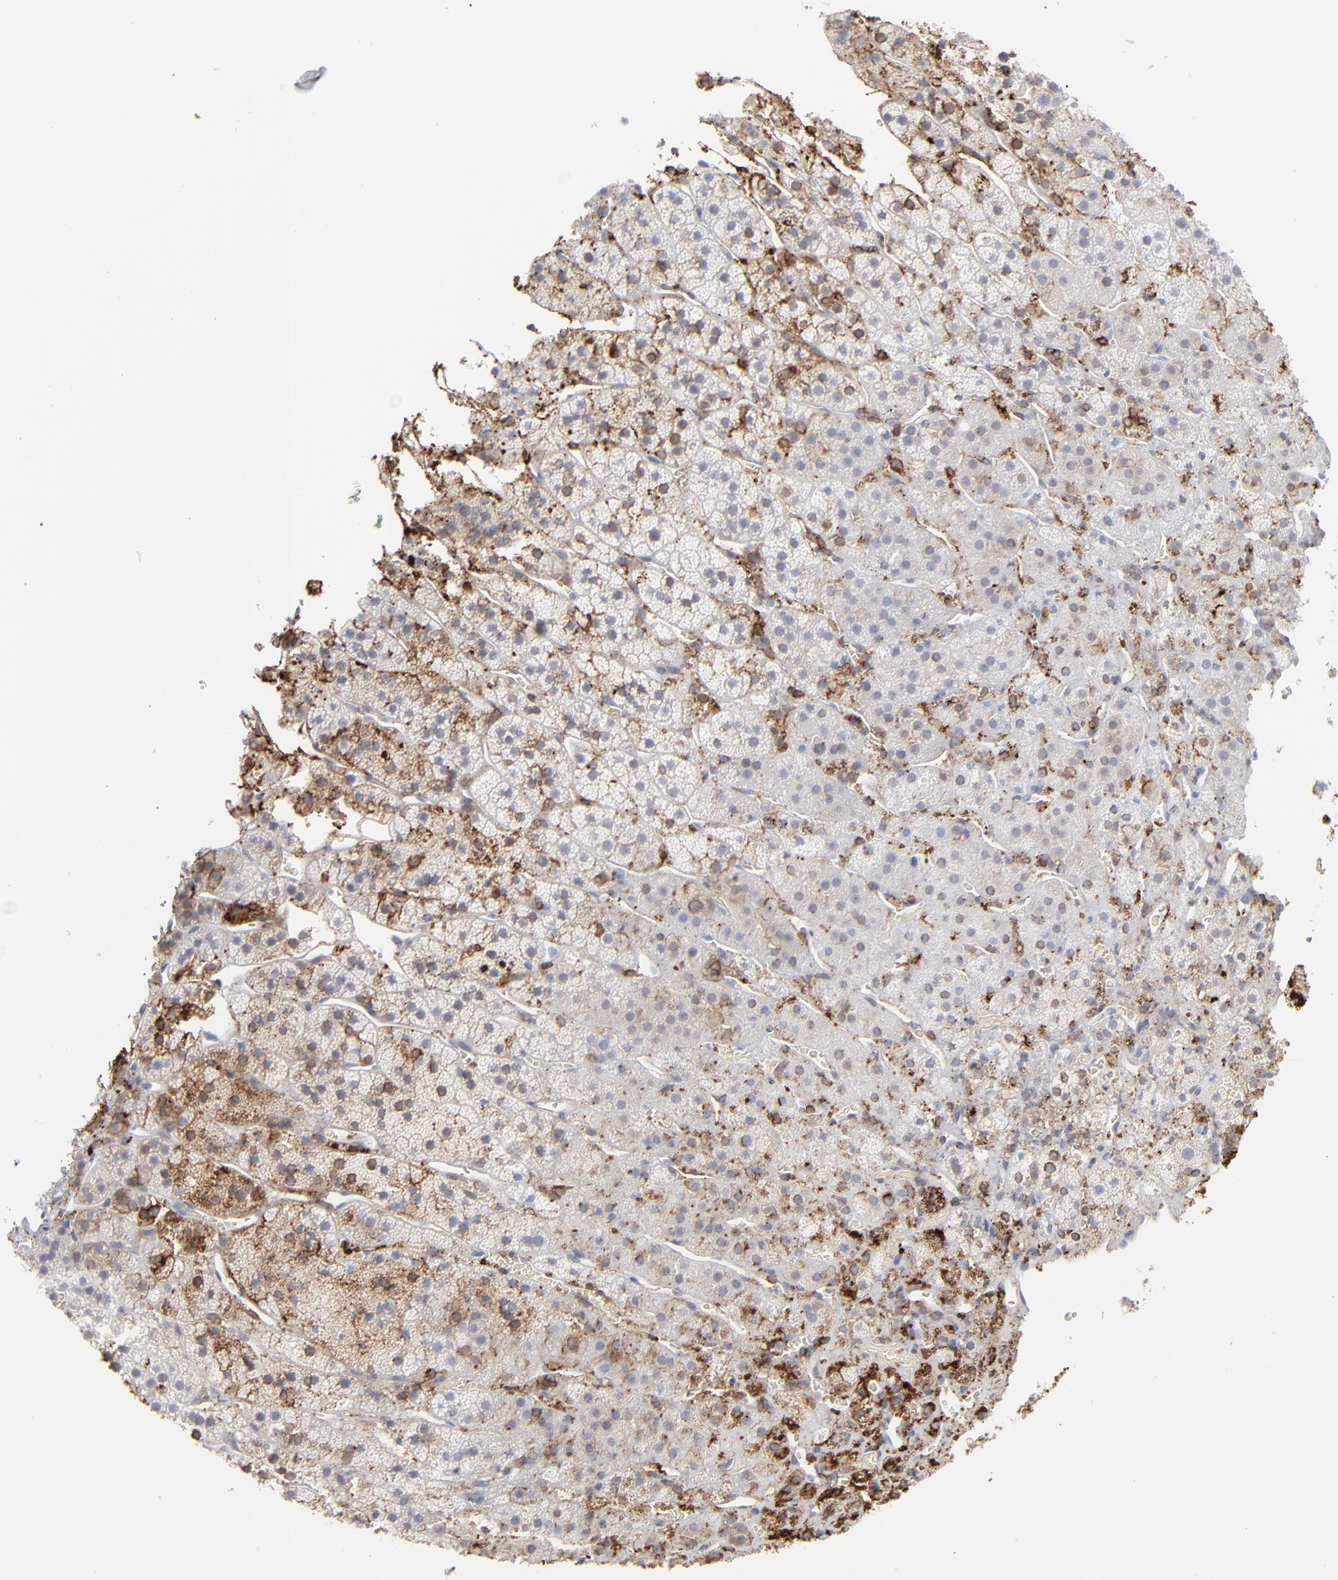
{"staining": {"intensity": "moderate", "quantity": "25%-75%", "location": "cytoplasmic/membranous"}, "tissue": "adrenal gland", "cell_type": "Glandular cells", "image_type": "normal", "snomed": [{"axis": "morphology", "description": "Normal tissue, NOS"}, {"axis": "topography", "description": "Adrenal gland"}], "caption": "A histopathology image of adrenal gland stained for a protein exhibits moderate cytoplasmic/membranous brown staining in glandular cells.", "gene": "ANXA5", "patient": {"sex": "female", "age": 44}}